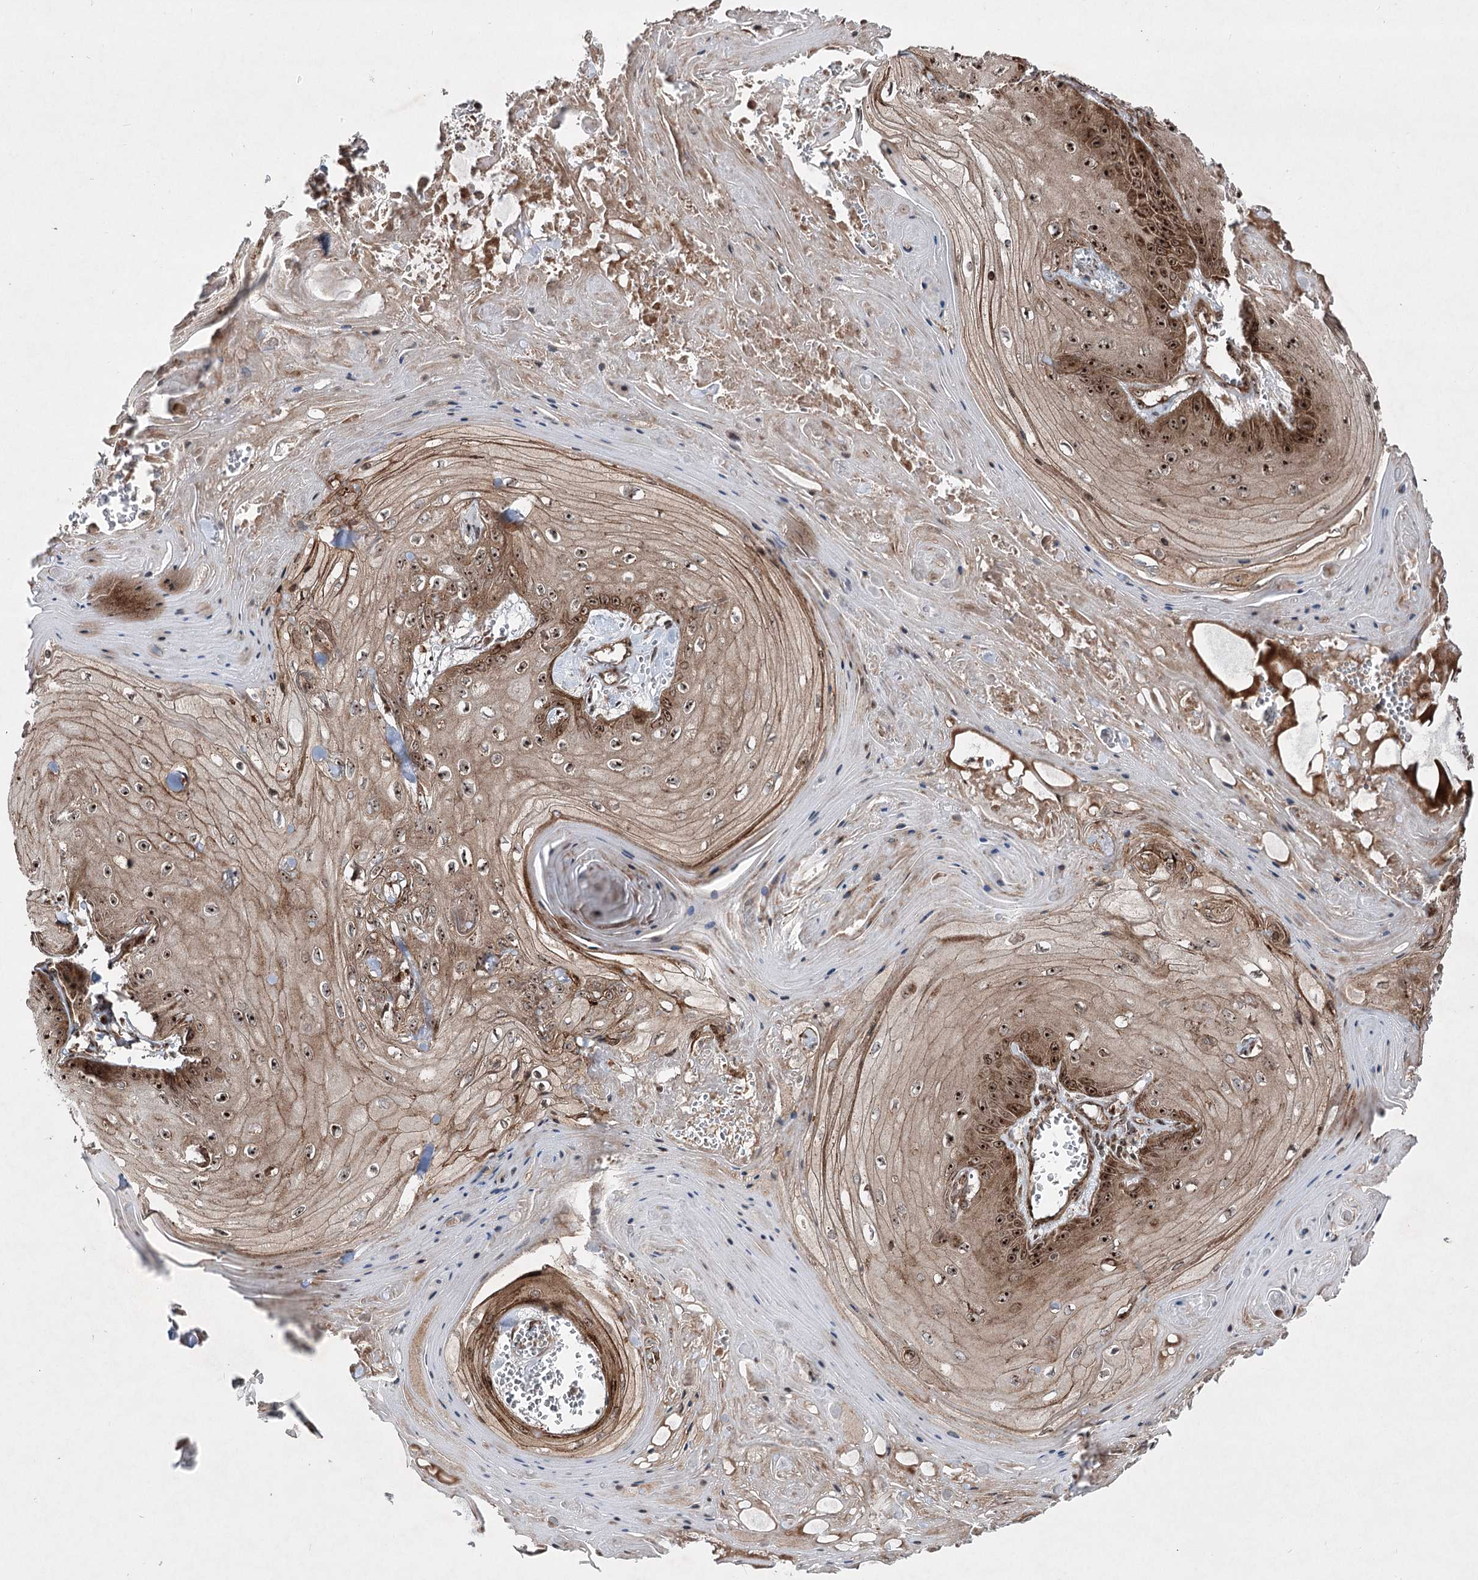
{"staining": {"intensity": "moderate", "quantity": ">75%", "location": "cytoplasmic/membranous,nuclear"}, "tissue": "skin cancer", "cell_type": "Tumor cells", "image_type": "cancer", "snomed": [{"axis": "morphology", "description": "Squamous cell carcinoma, NOS"}, {"axis": "topography", "description": "Skin"}], "caption": "Skin cancer stained with DAB (3,3'-diaminobenzidine) IHC shows medium levels of moderate cytoplasmic/membranous and nuclear positivity in approximately >75% of tumor cells.", "gene": "SERINC5", "patient": {"sex": "male", "age": 74}}